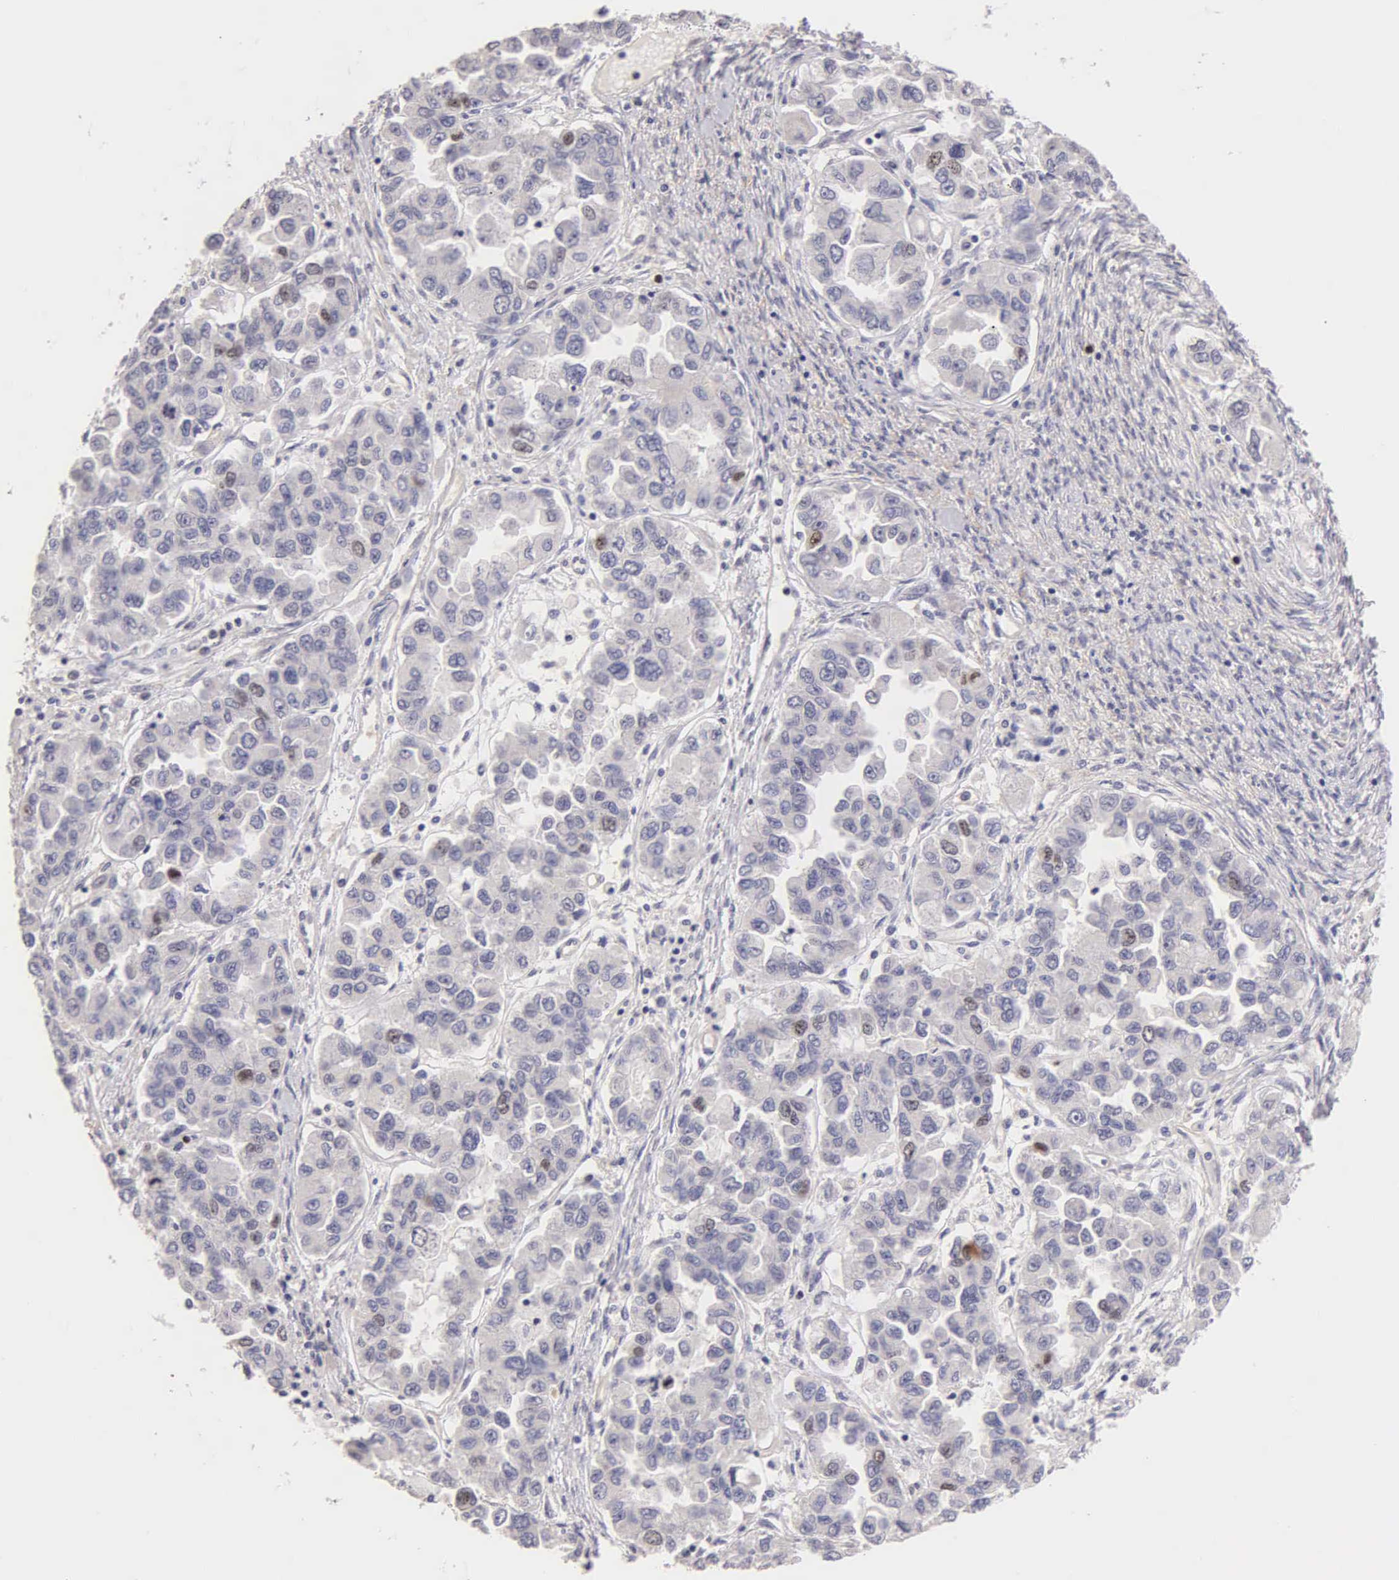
{"staining": {"intensity": "weak", "quantity": "<25%", "location": "nuclear"}, "tissue": "ovarian cancer", "cell_type": "Tumor cells", "image_type": "cancer", "snomed": [{"axis": "morphology", "description": "Cystadenocarcinoma, serous, NOS"}, {"axis": "topography", "description": "Ovary"}], "caption": "Tumor cells show no significant expression in ovarian cancer (serous cystadenocarcinoma). (Immunohistochemistry (ihc), brightfield microscopy, high magnification).", "gene": "MKI67", "patient": {"sex": "female", "age": 84}}